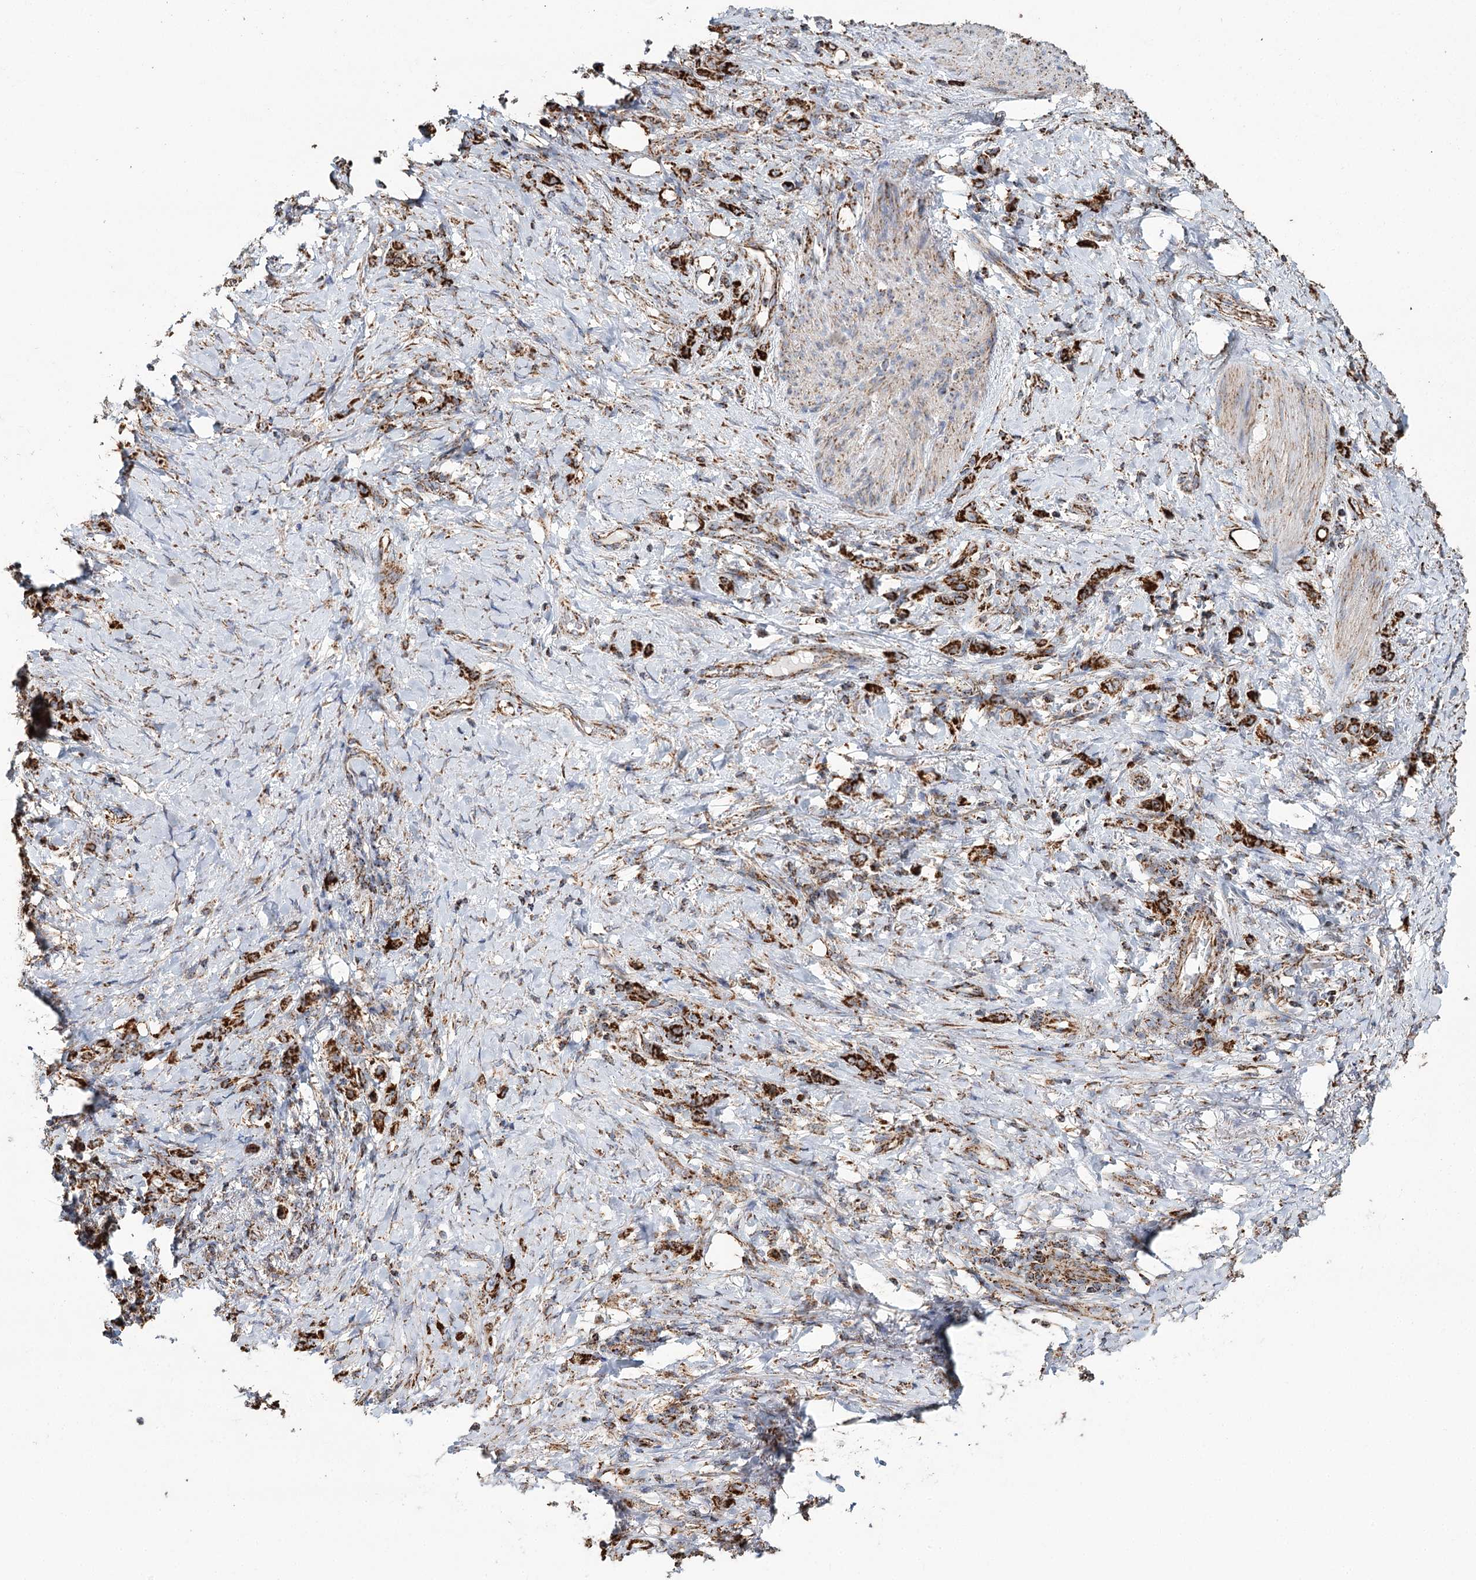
{"staining": {"intensity": "strong", "quantity": ">75%", "location": "cytoplasmic/membranous"}, "tissue": "stomach cancer", "cell_type": "Tumor cells", "image_type": "cancer", "snomed": [{"axis": "morphology", "description": "Adenocarcinoma, NOS"}, {"axis": "topography", "description": "Stomach"}], "caption": "Immunohistochemical staining of adenocarcinoma (stomach) reveals high levels of strong cytoplasmic/membranous positivity in approximately >75% of tumor cells.", "gene": "APH1A", "patient": {"sex": "female", "age": 79}}